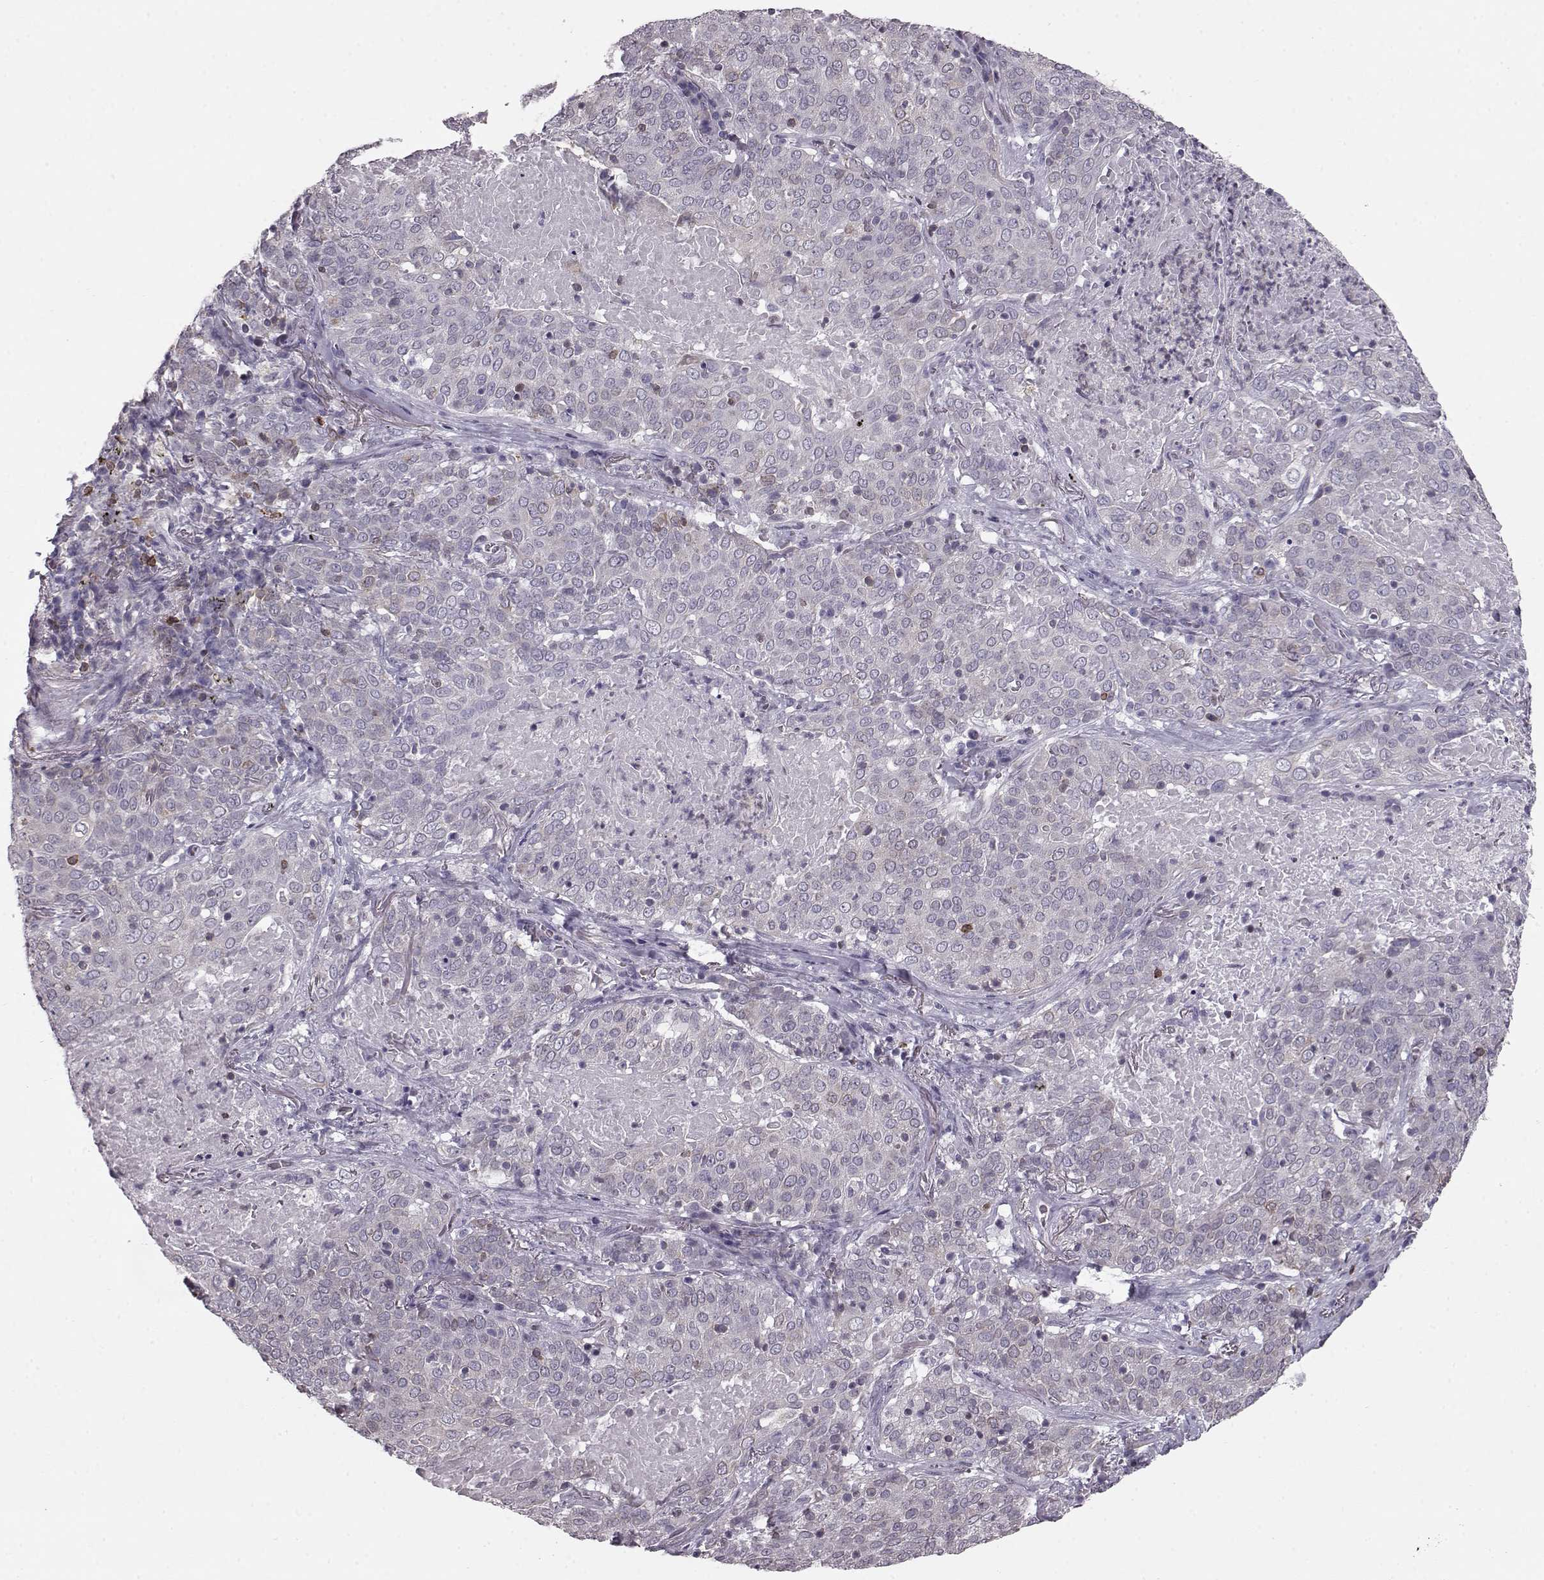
{"staining": {"intensity": "negative", "quantity": "none", "location": "none"}, "tissue": "lung cancer", "cell_type": "Tumor cells", "image_type": "cancer", "snomed": [{"axis": "morphology", "description": "Squamous cell carcinoma, NOS"}, {"axis": "topography", "description": "Lung"}], "caption": "This is an immunohistochemistry micrograph of lung squamous cell carcinoma. There is no positivity in tumor cells.", "gene": "ELOVL5", "patient": {"sex": "male", "age": 82}}